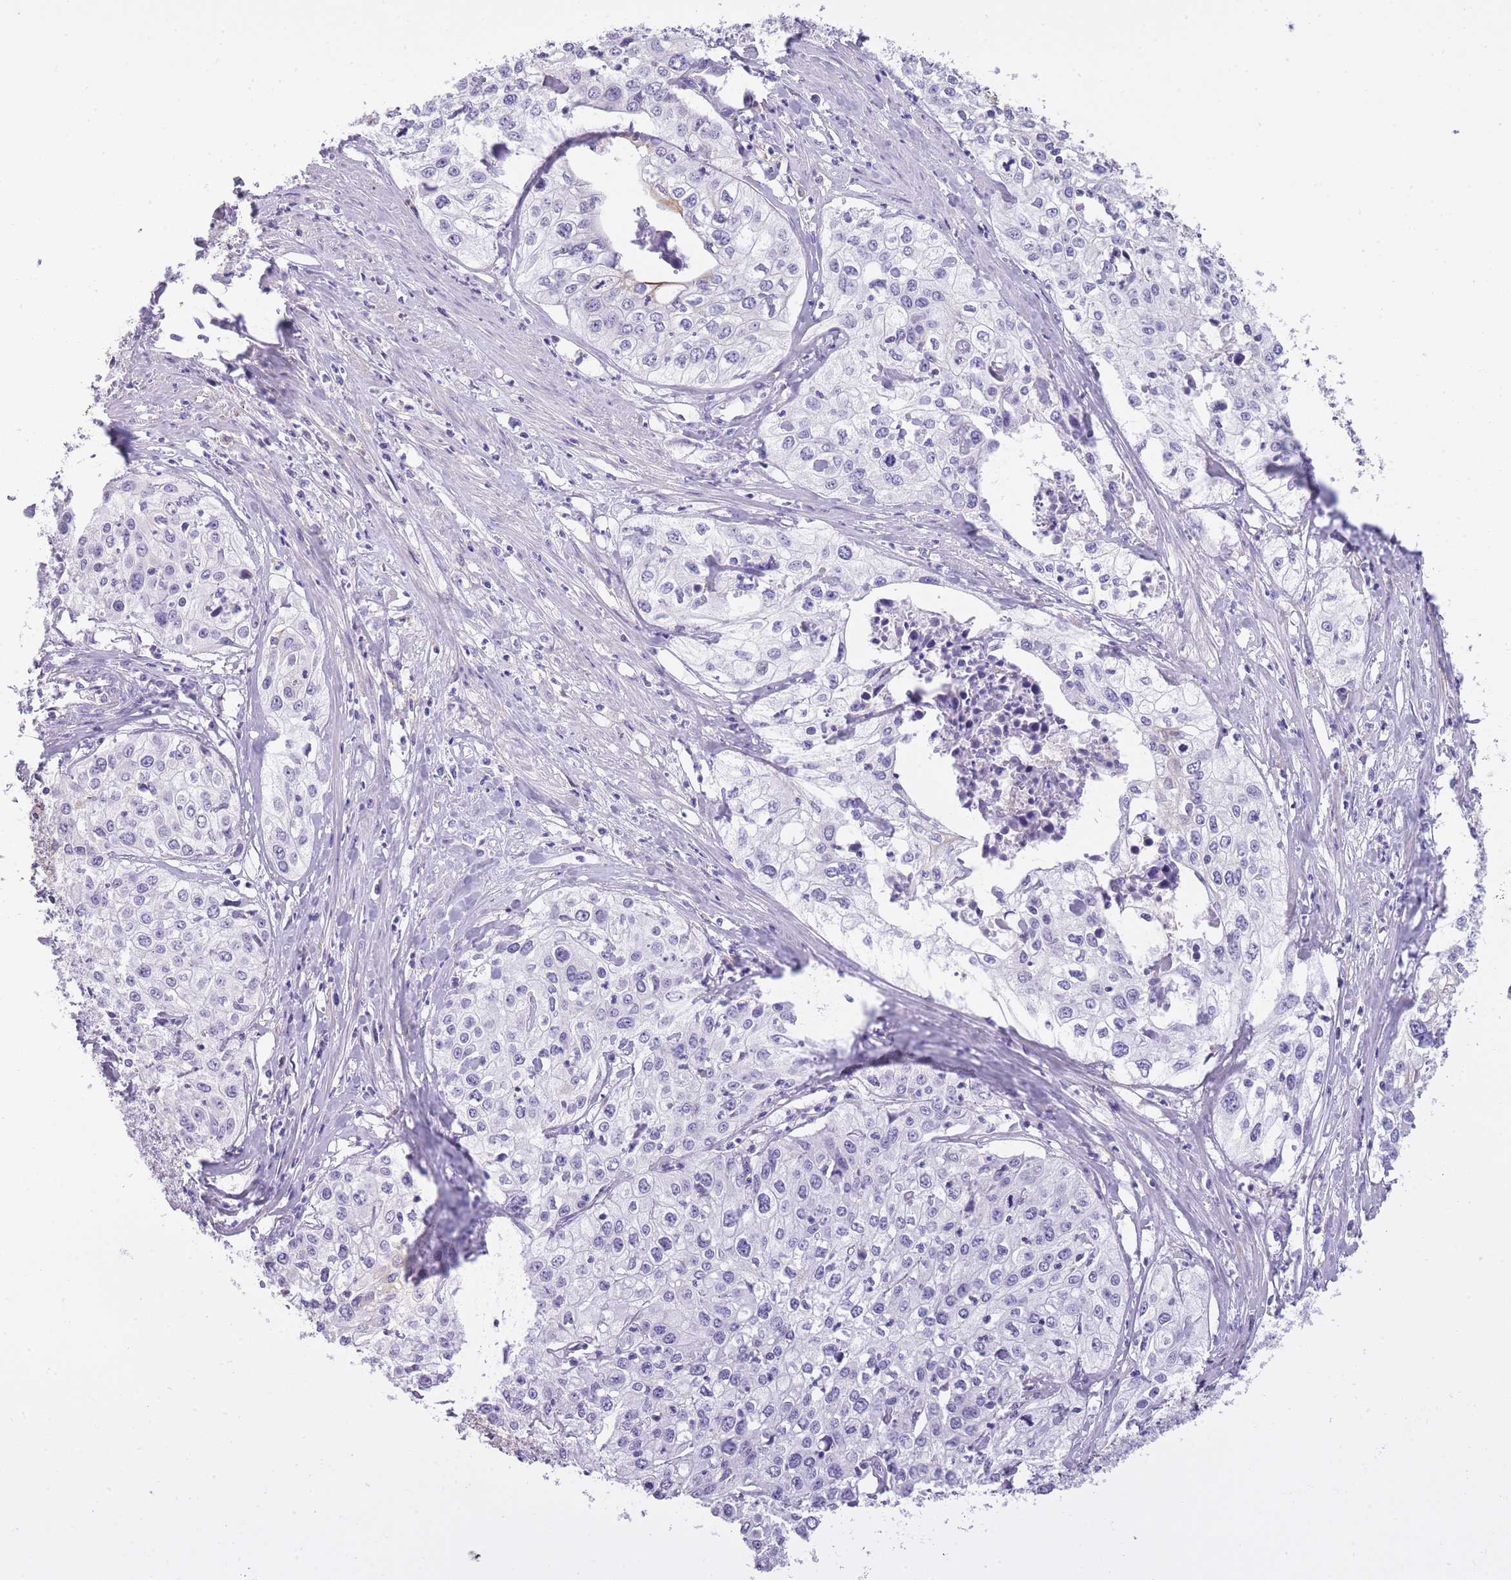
{"staining": {"intensity": "negative", "quantity": "none", "location": "none"}, "tissue": "cervical cancer", "cell_type": "Tumor cells", "image_type": "cancer", "snomed": [{"axis": "morphology", "description": "Squamous cell carcinoma, NOS"}, {"axis": "topography", "description": "Cervix"}], "caption": "The photomicrograph exhibits no staining of tumor cells in squamous cell carcinoma (cervical). The staining was performed using DAB (3,3'-diaminobenzidine) to visualize the protein expression in brown, while the nuclei were stained in blue with hematoxylin (Magnification: 20x).", "gene": "RADX", "patient": {"sex": "female", "age": 31}}